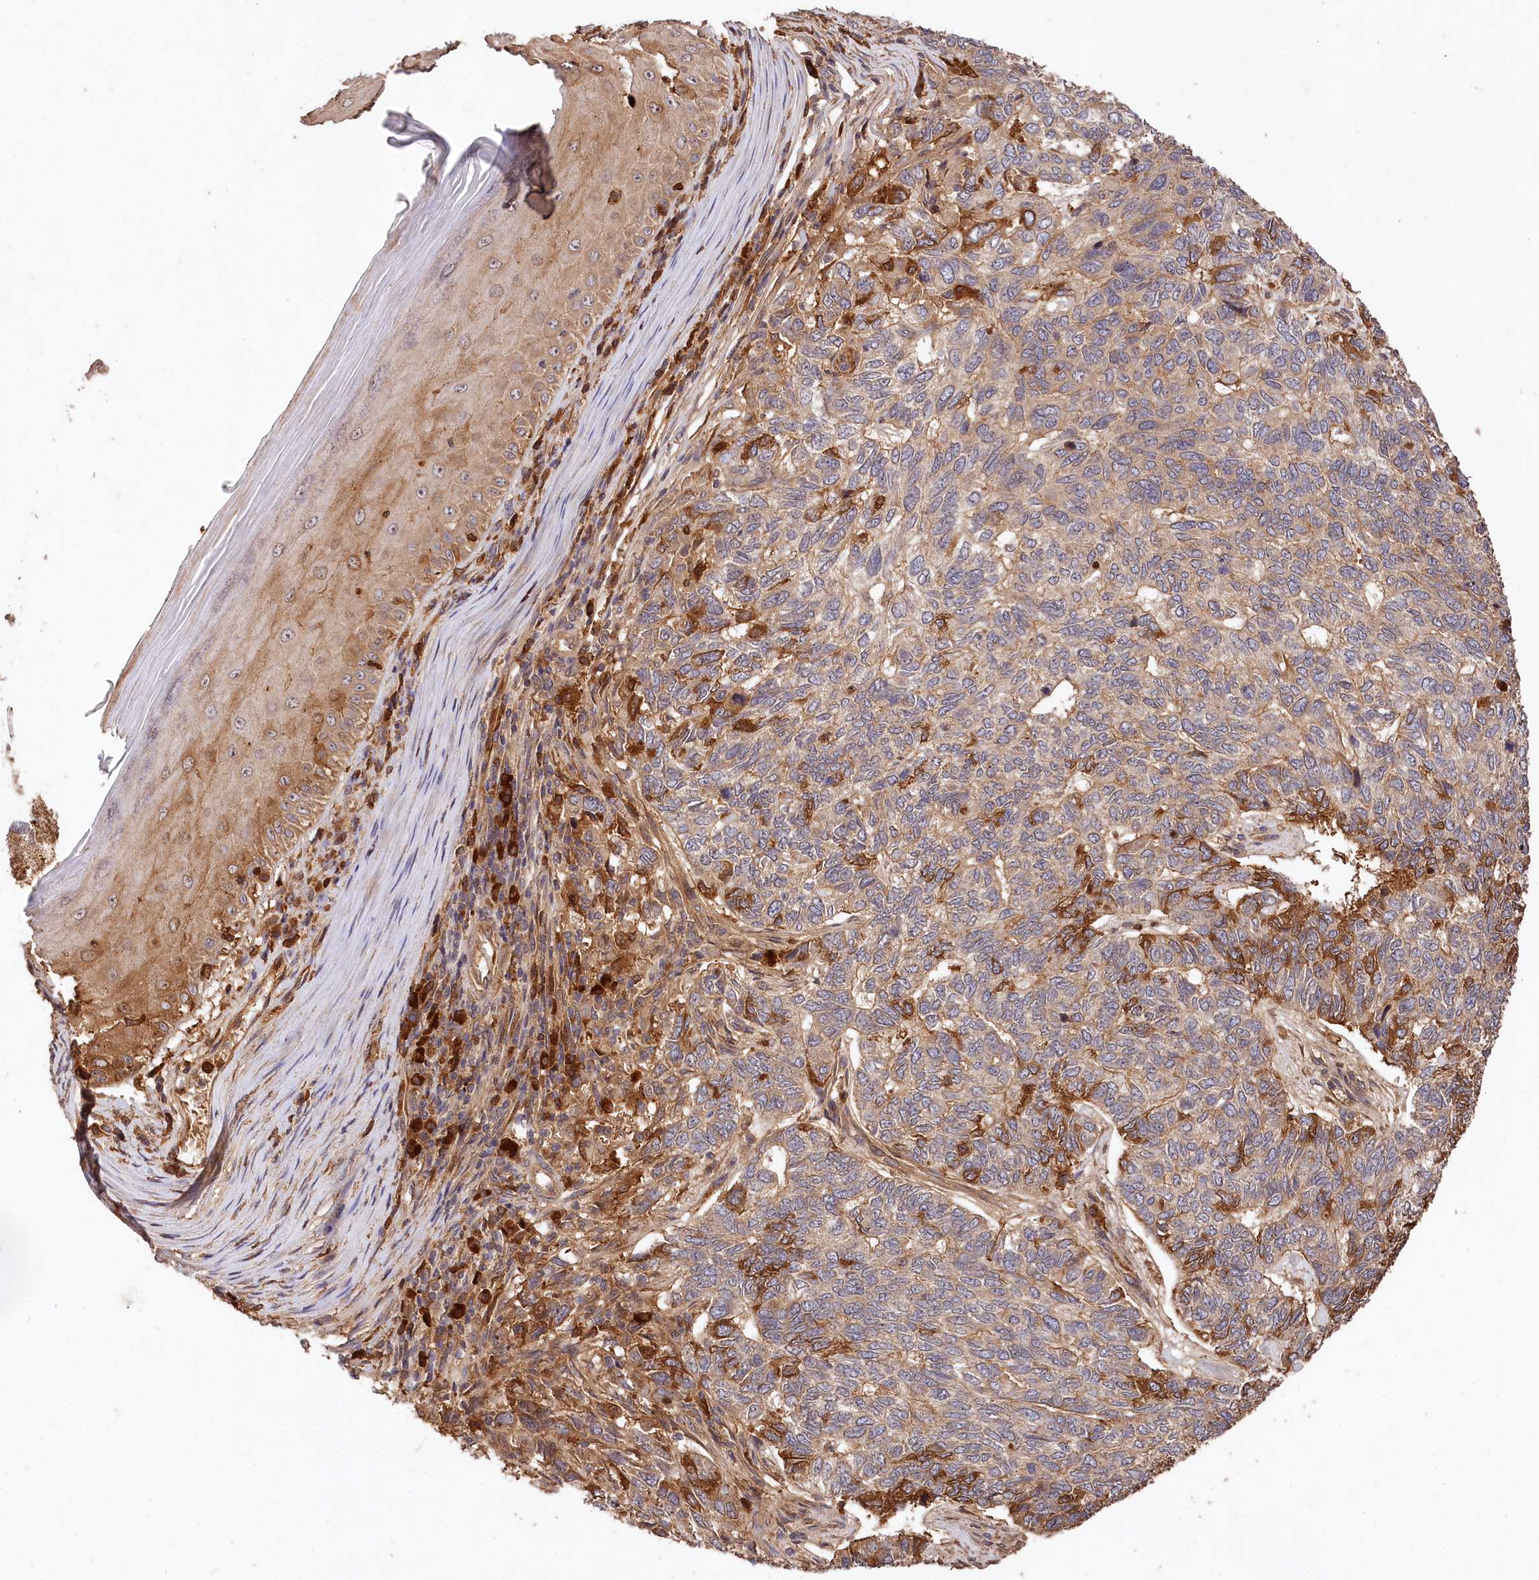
{"staining": {"intensity": "strong", "quantity": "<25%", "location": "cytoplasmic/membranous"}, "tissue": "skin cancer", "cell_type": "Tumor cells", "image_type": "cancer", "snomed": [{"axis": "morphology", "description": "Basal cell carcinoma"}, {"axis": "topography", "description": "Skin"}], "caption": "The image exhibits staining of basal cell carcinoma (skin), revealing strong cytoplasmic/membranous protein positivity (brown color) within tumor cells. The protein is stained brown, and the nuclei are stained in blue (DAB (3,3'-diaminobenzidine) IHC with brightfield microscopy, high magnification).", "gene": "MCF2L2", "patient": {"sex": "female", "age": 65}}